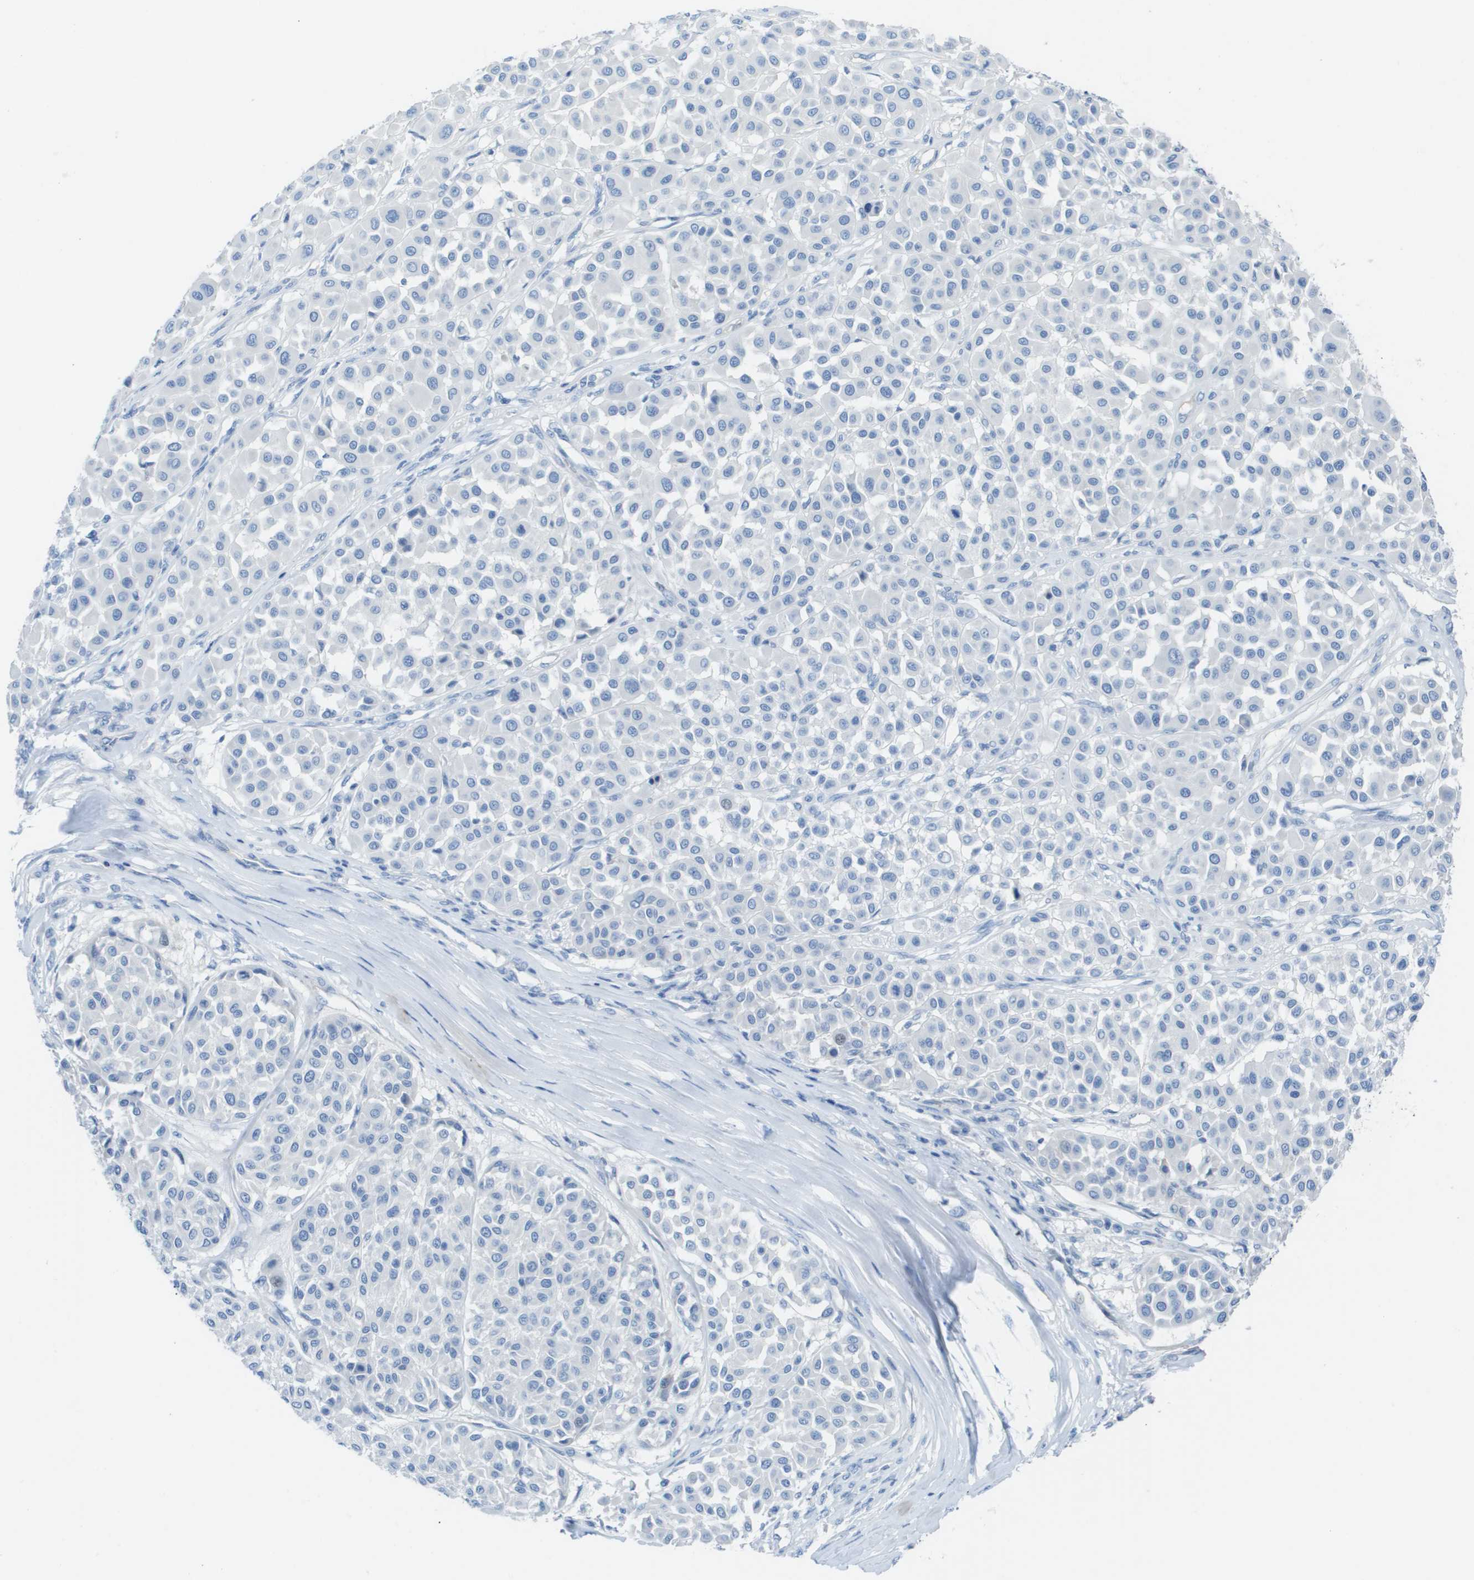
{"staining": {"intensity": "negative", "quantity": "none", "location": "none"}, "tissue": "melanoma", "cell_type": "Tumor cells", "image_type": "cancer", "snomed": [{"axis": "morphology", "description": "Malignant melanoma, Metastatic site"}, {"axis": "topography", "description": "Soft tissue"}], "caption": "Immunohistochemical staining of melanoma shows no significant positivity in tumor cells.", "gene": "CD46", "patient": {"sex": "male", "age": 41}}